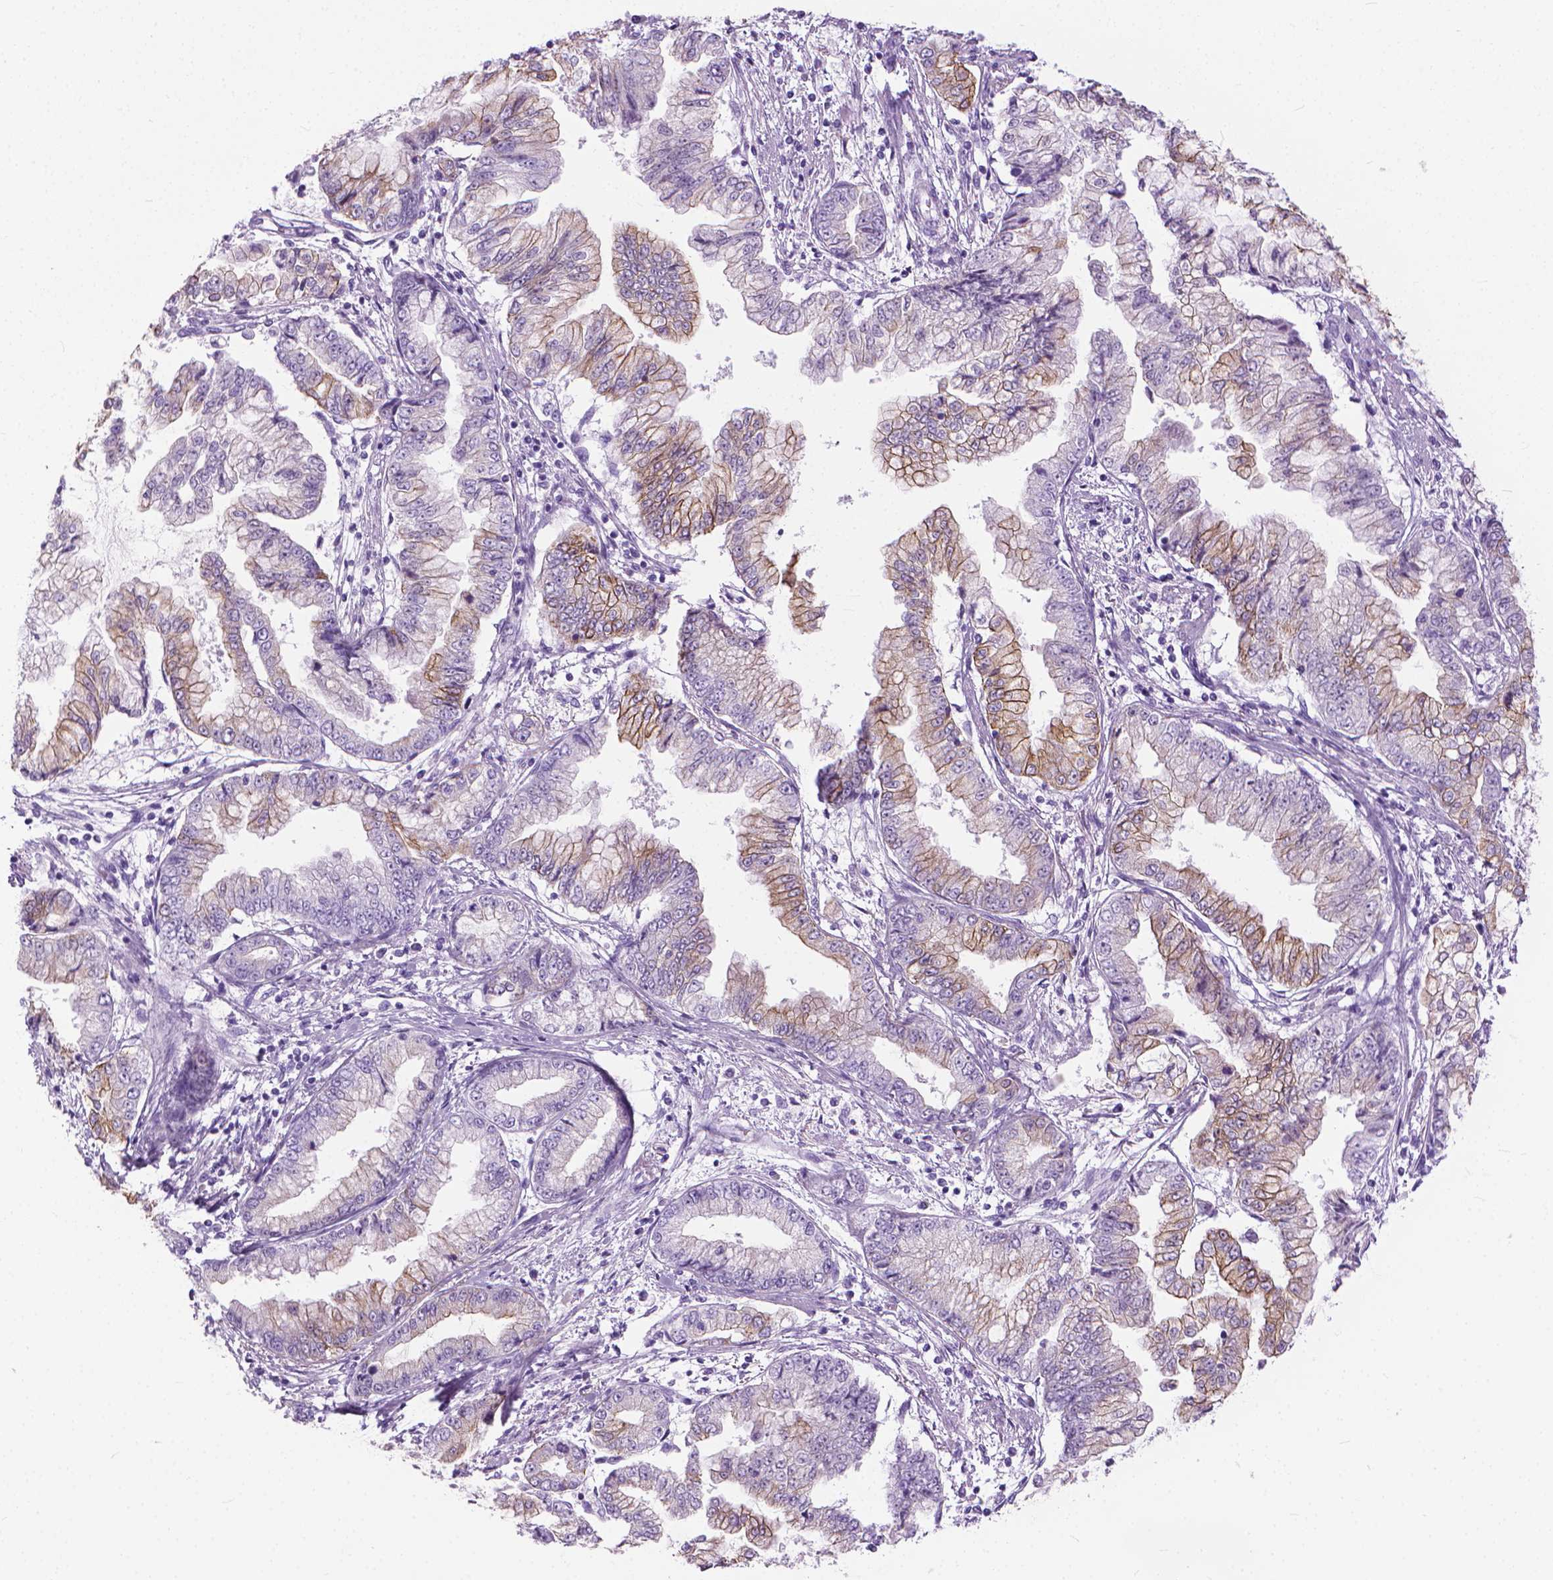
{"staining": {"intensity": "moderate", "quantity": "25%-75%", "location": "cytoplasmic/membranous"}, "tissue": "stomach cancer", "cell_type": "Tumor cells", "image_type": "cancer", "snomed": [{"axis": "morphology", "description": "Adenocarcinoma, NOS"}, {"axis": "topography", "description": "Stomach, upper"}], "caption": "High-power microscopy captured an immunohistochemistry histopathology image of stomach cancer, revealing moderate cytoplasmic/membranous staining in about 25%-75% of tumor cells.", "gene": "HTR2B", "patient": {"sex": "female", "age": 74}}